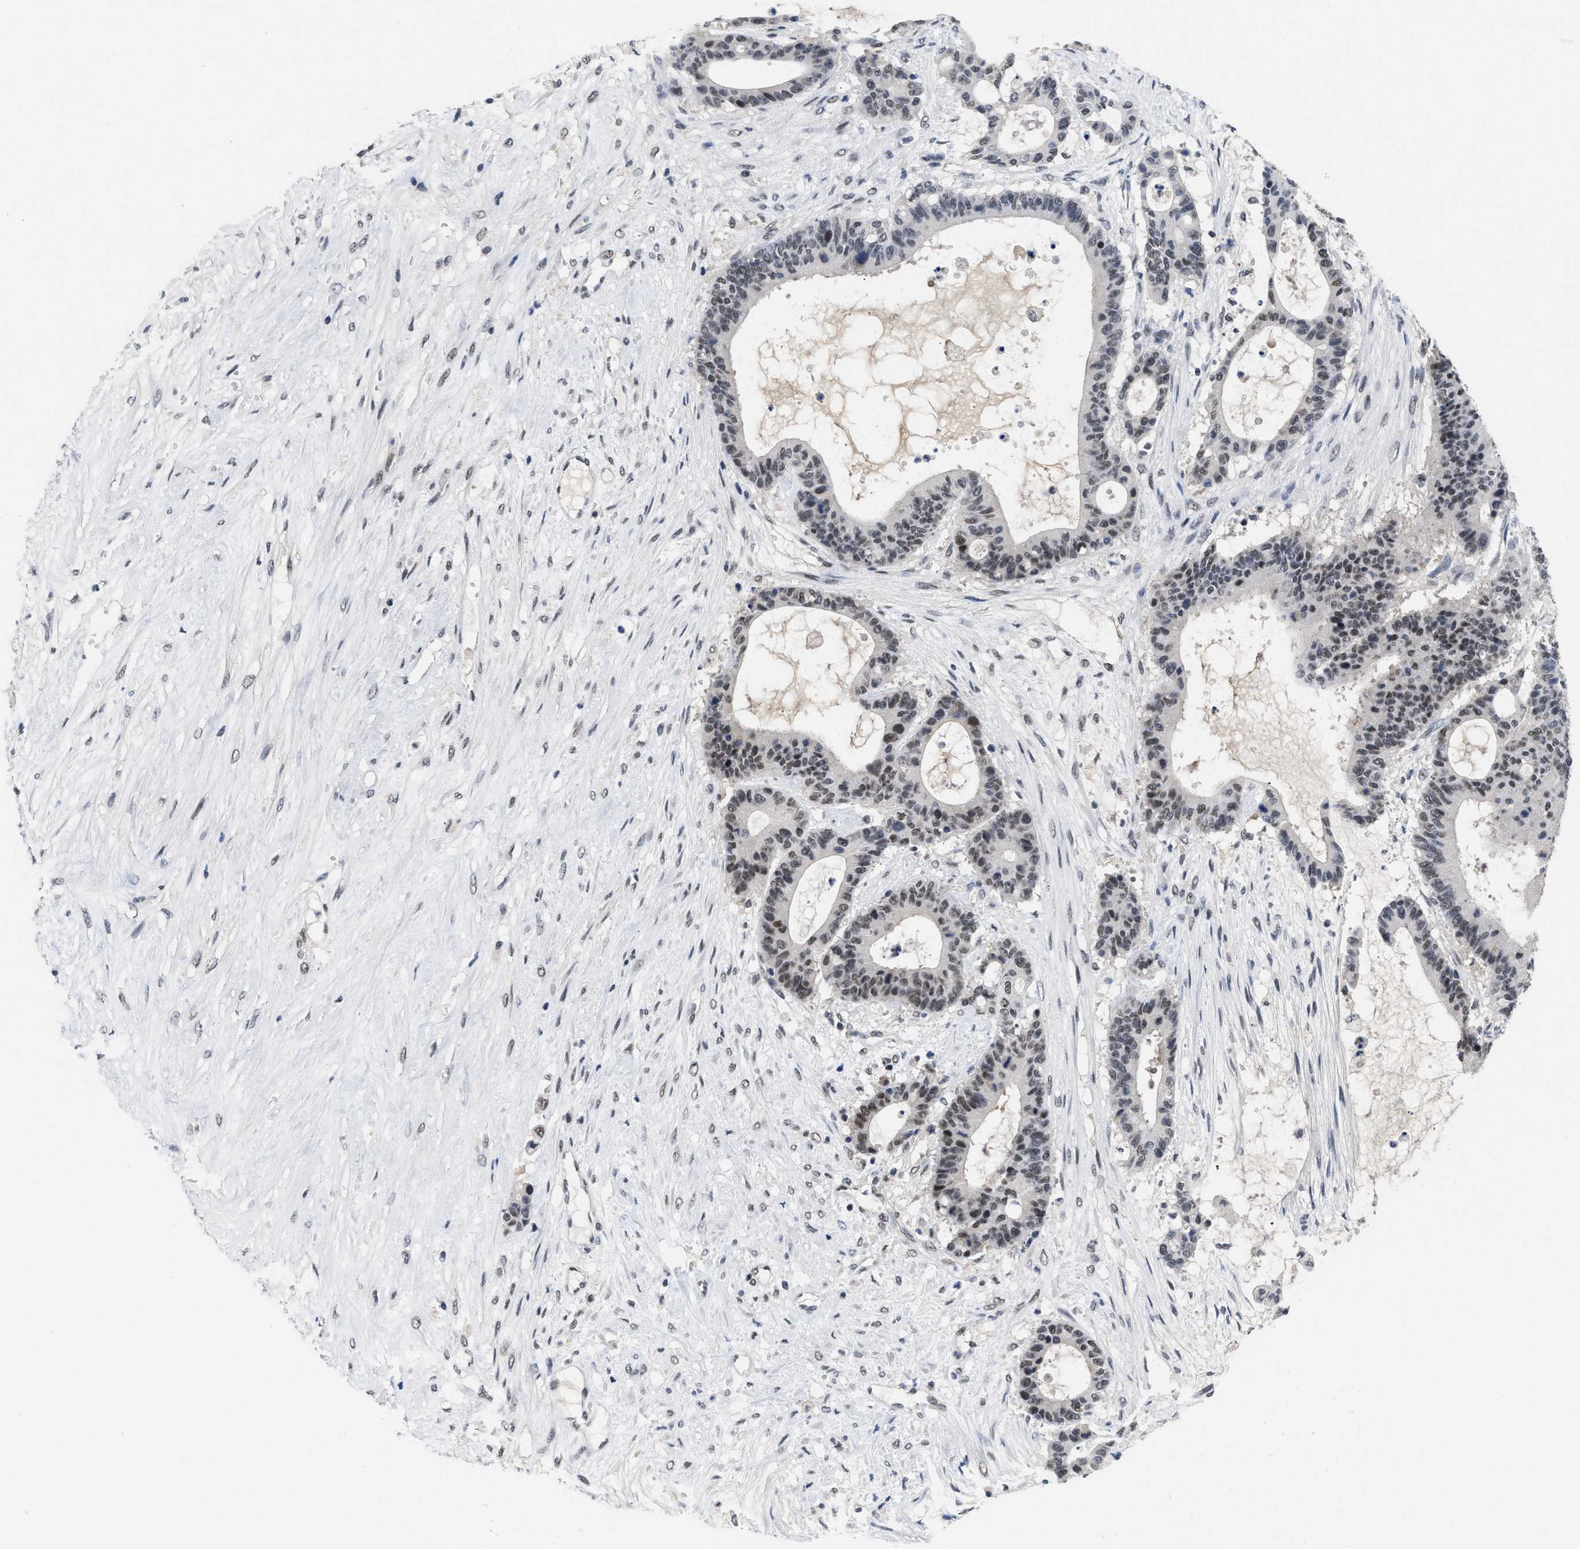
{"staining": {"intensity": "weak", "quantity": ">75%", "location": "nuclear"}, "tissue": "liver cancer", "cell_type": "Tumor cells", "image_type": "cancer", "snomed": [{"axis": "morphology", "description": "Cholangiocarcinoma"}, {"axis": "topography", "description": "Liver"}], "caption": "Approximately >75% of tumor cells in cholangiocarcinoma (liver) reveal weak nuclear protein expression as visualized by brown immunohistochemical staining.", "gene": "GGNBP2", "patient": {"sex": "female", "age": 73}}